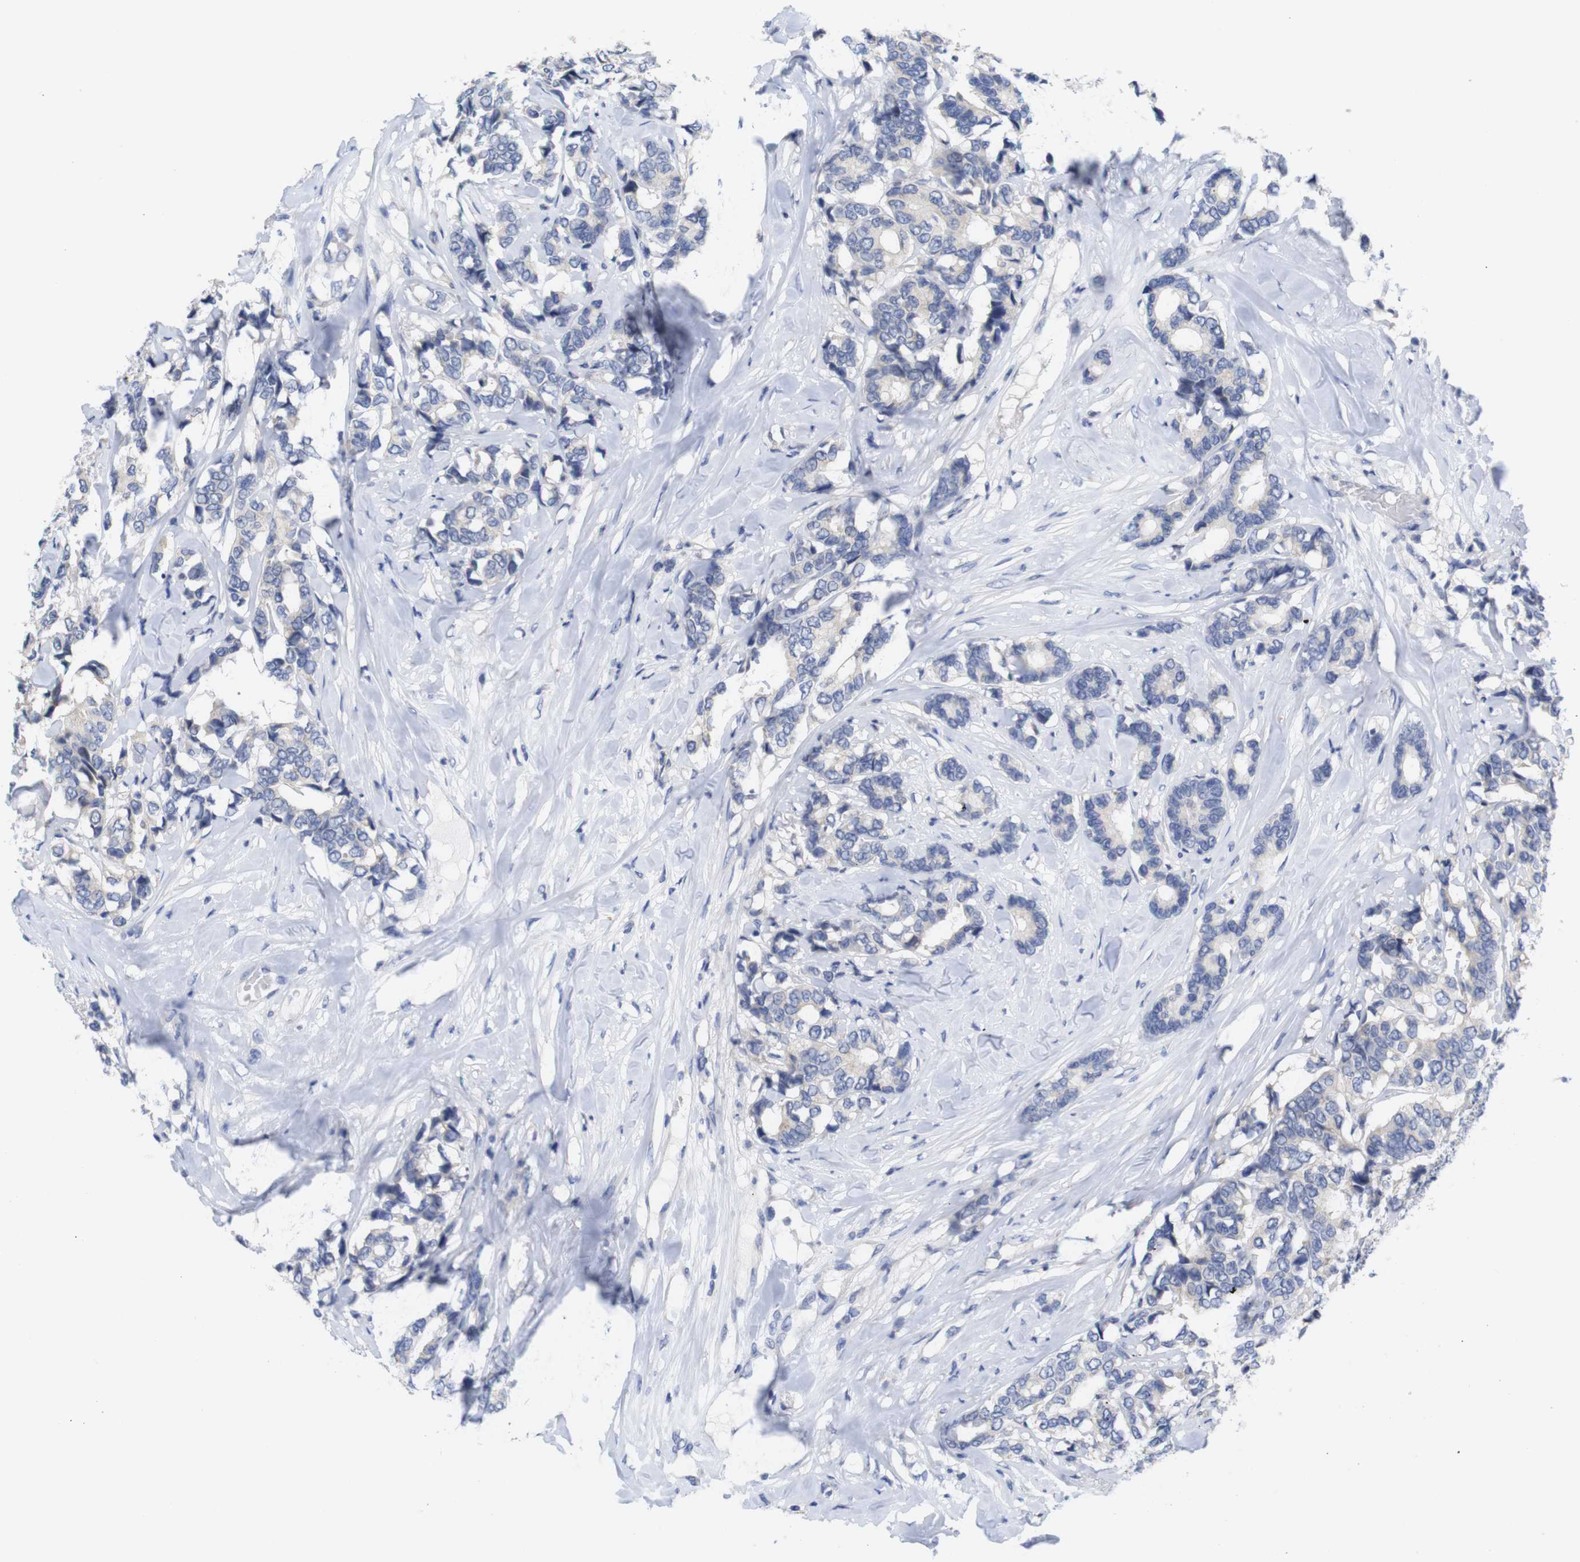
{"staining": {"intensity": "negative", "quantity": "none", "location": "none"}, "tissue": "breast cancer", "cell_type": "Tumor cells", "image_type": "cancer", "snomed": [{"axis": "morphology", "description": "Duct carcinoma"}, {"axis": "topography", "description": "Breast"}], "caption": "Immunohistochemistry (IHC) of invasive ductal carcinoma (breast) shows no expression in tumor cells.", "gene": "TNNI3", "patient": {"sex": "female", "age": 87}}